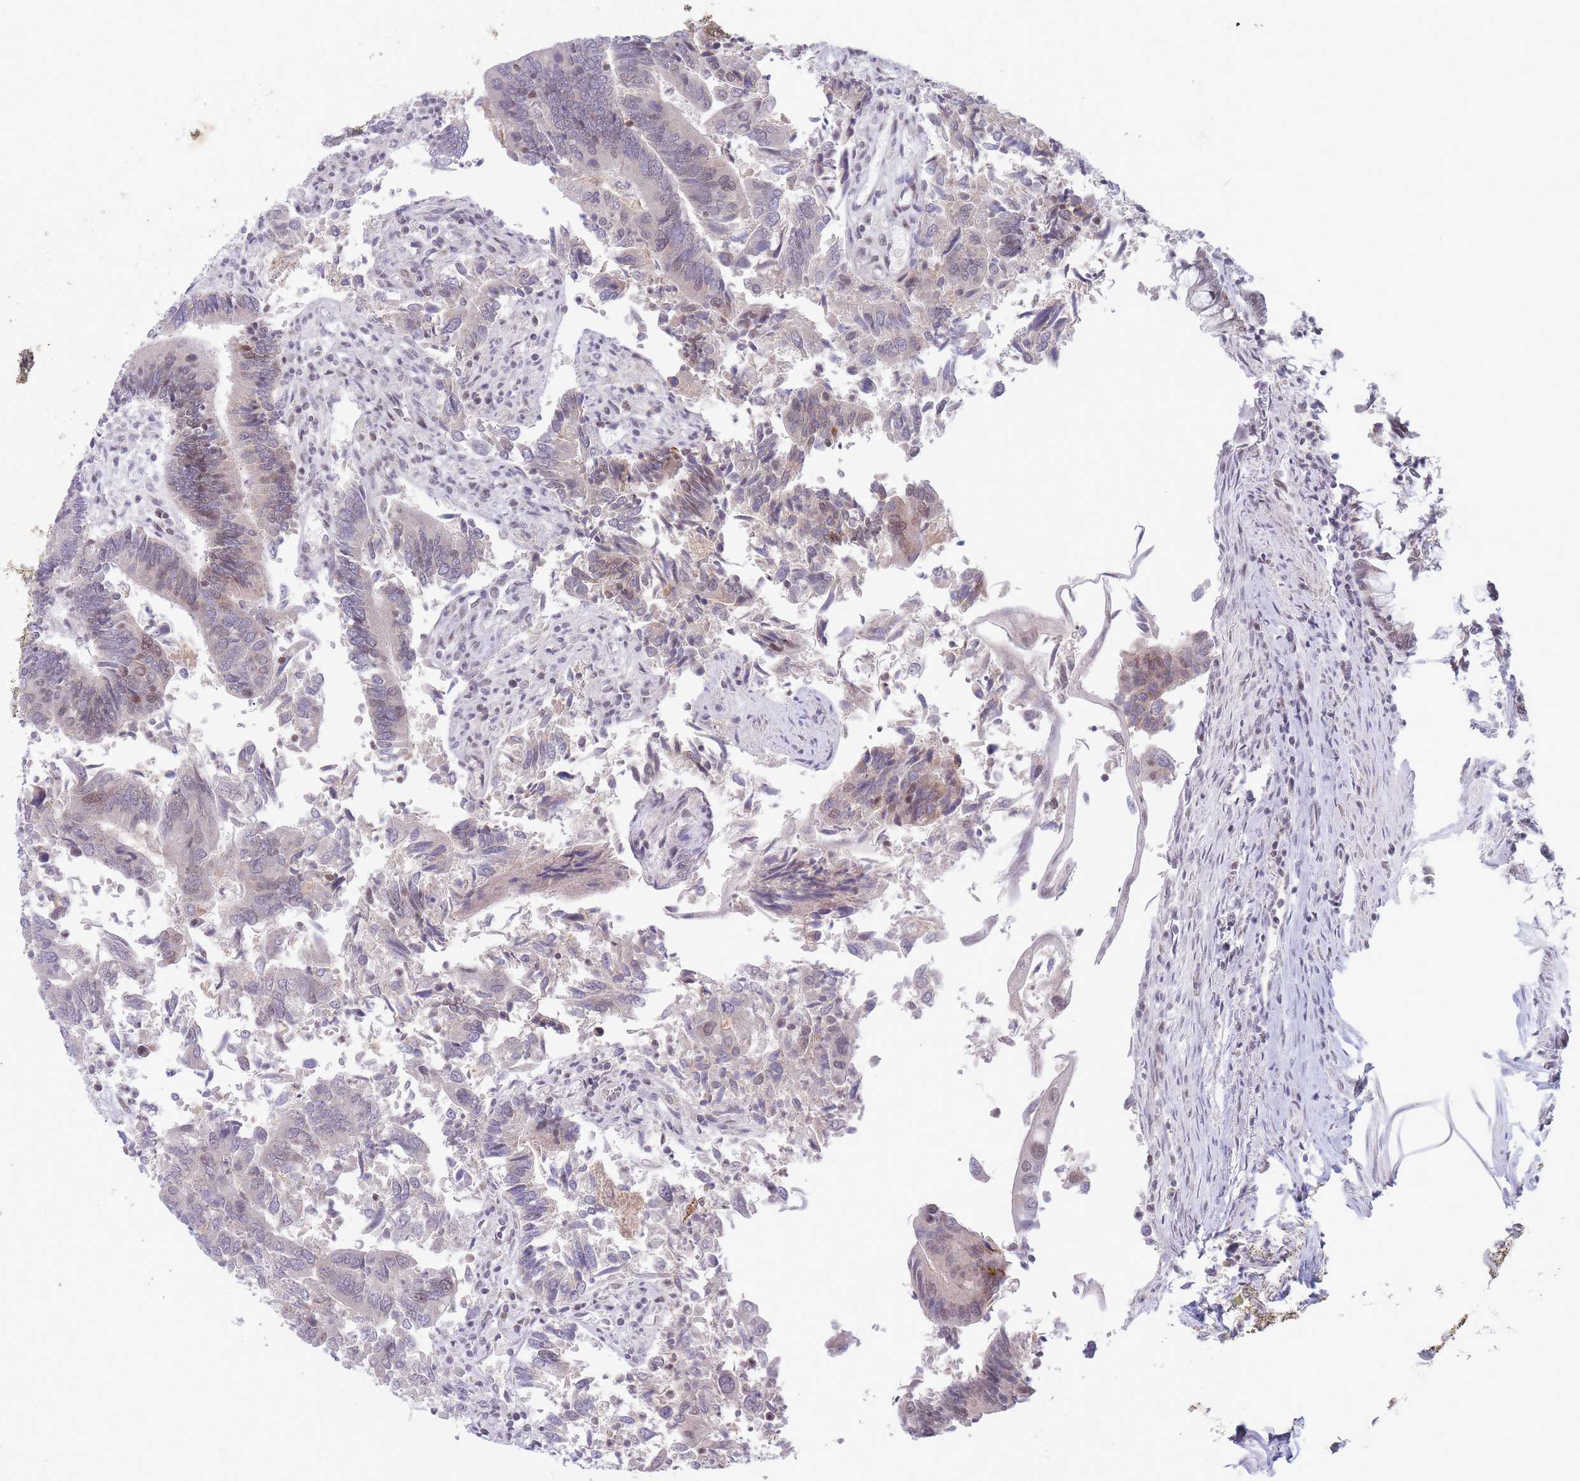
{"staining": {"intensity": "moderate", "quantity": "25%-75%", "location": "nuclear"}, "tissue": "colorectal cancer", "cell_type": "Tumor cells", "image_type": "cancer", "snomed": [{"axis": "morphology", "description": "Adenocarcinoma, NOS"}, {"axis": "topography", "description": "Colon"}], "caption": "Immunohistochemical staining of adenocarcinoma (colorectal) reveals moderate nuclear protein expression in about 25%-75% of tumor cells.", "gene": "ARID3B", "patient": {"sex": "female", "age": 67}}